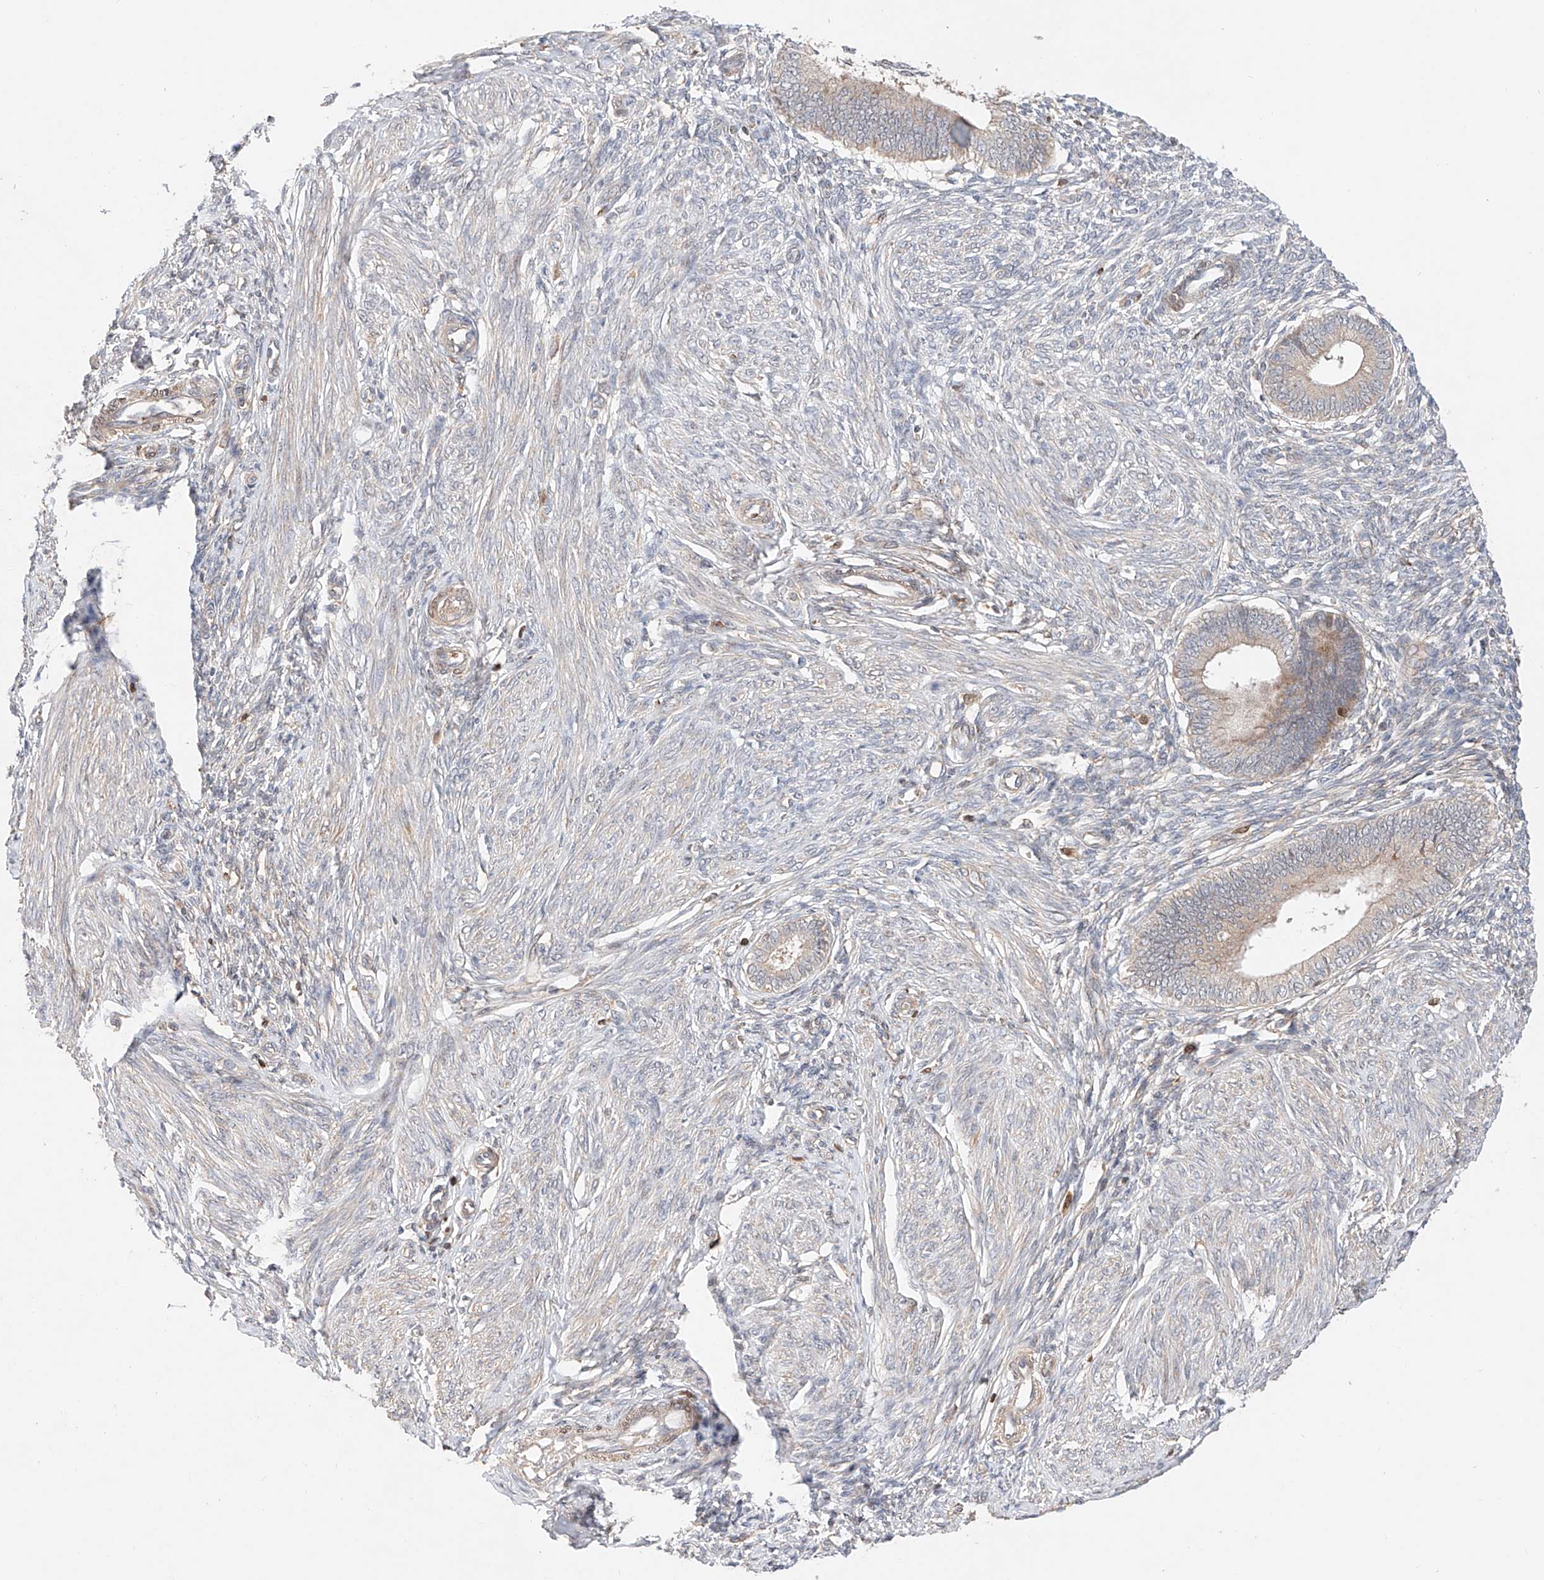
{"staining": {"intensity": "weak", "quantity": "<25%", "location": "cytoplasmic/membranous"}, "tissue": "endometrium", "cell_type": "Cells in endometrial stroma", "image_type": "normal", "snomed": [{"axis": "morphology", "description": "Normal tissue, NOS"}, {"axis": "topography", "description": "Endometrium"}], "caption": "This photomicrograph is of normal endometrium stained with immunohistochemistry (IHC) to label a protein in brown with the nuclei are counter-stained blue. There is no staining in cells in endometrial stroma.", "gene": "IGSF22", "patient": {"sex": "female", "age": 24}}